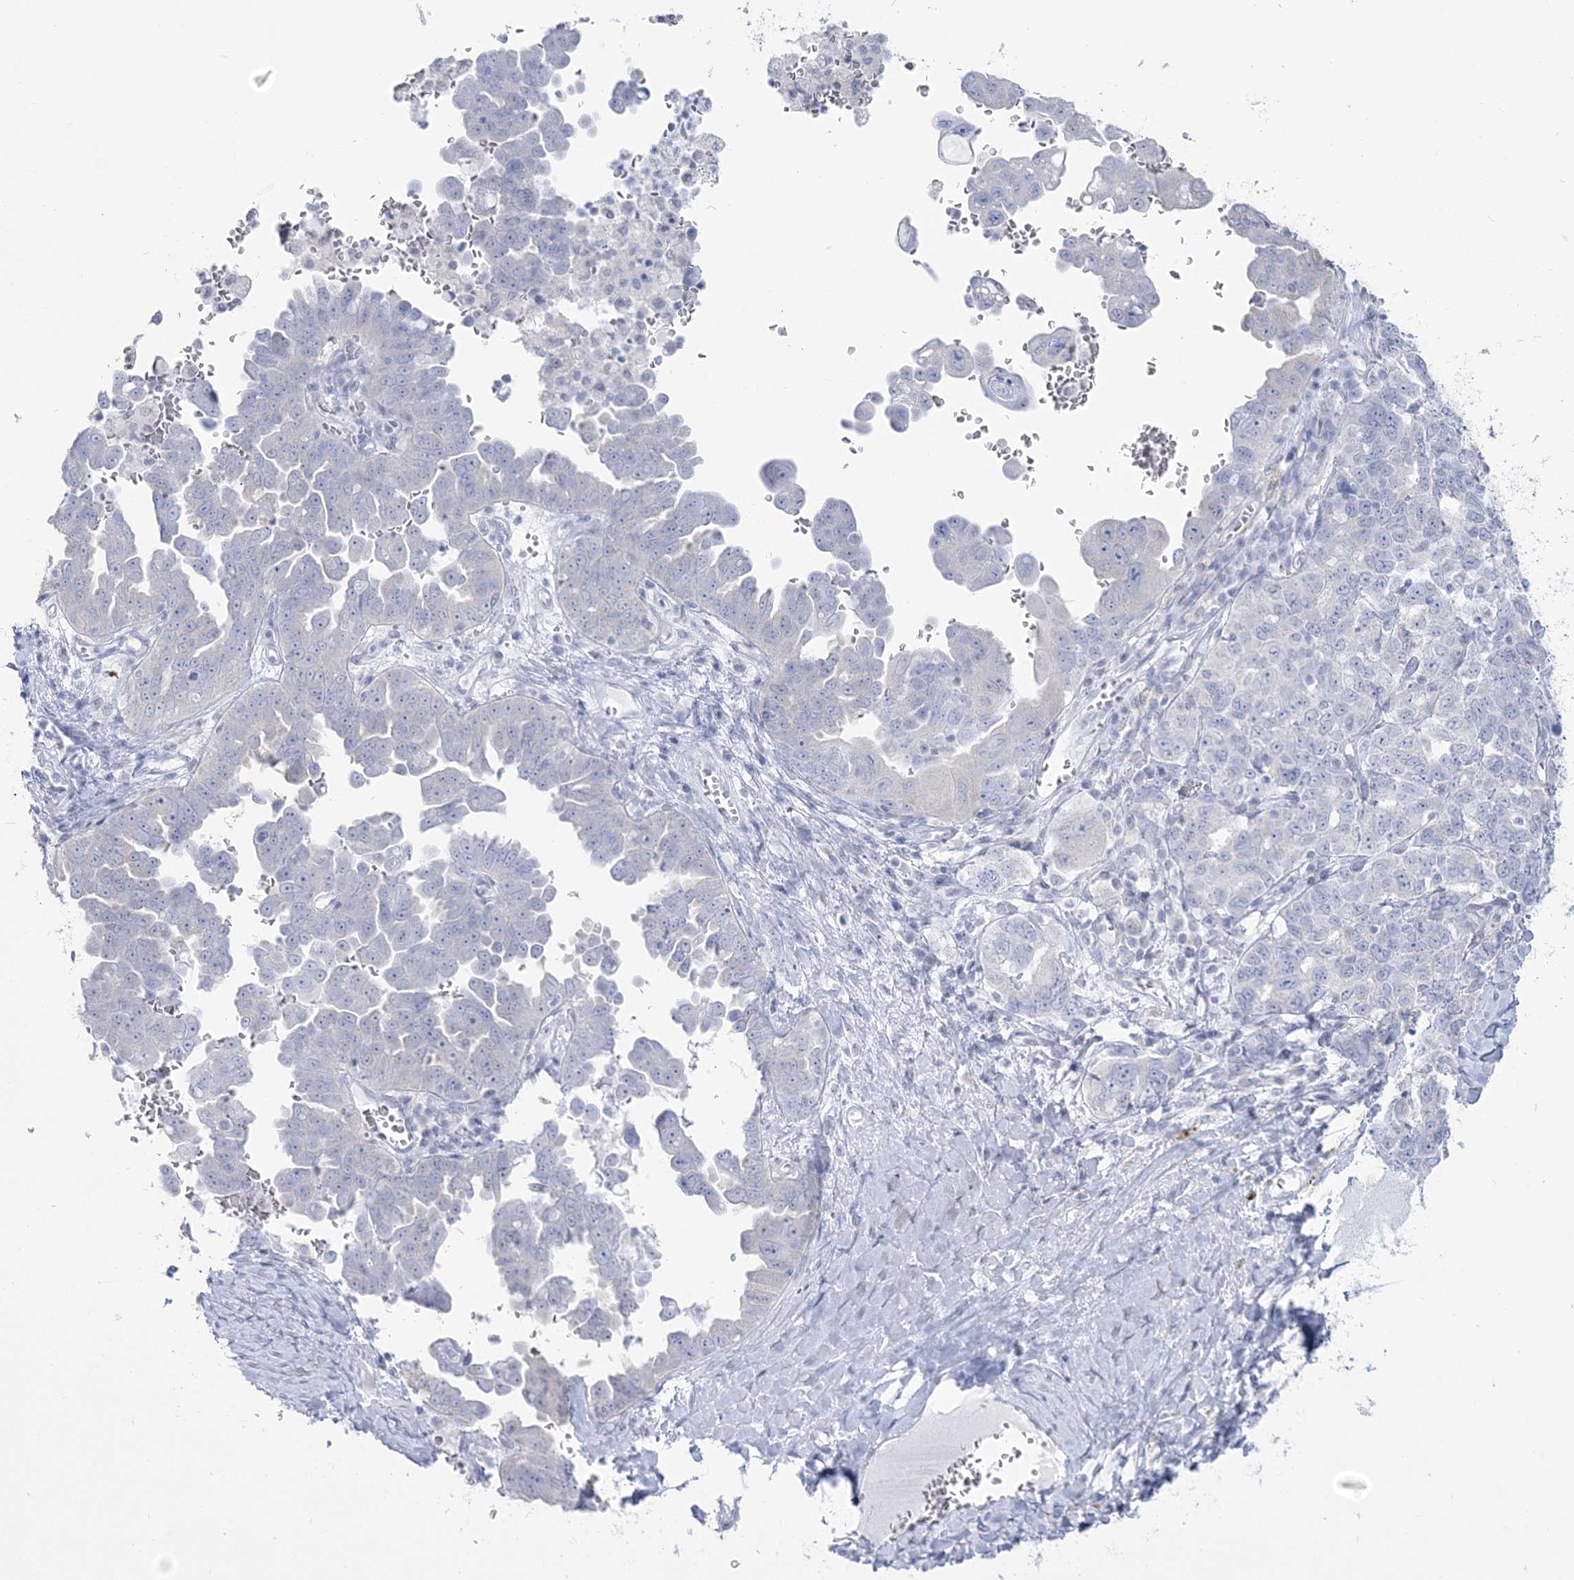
{"staining": {"intensity": "negative", "quantity": "none", "location": "none"}, "tissue": "ovarian cancer", "cell_type": "Tumor cells", "image_type": "cancer", "snomed": [{"axis": "morphology", "description": "Carcinoma, endometroid"}, {"axis": "topography", "description": "Ovary"}], "caption": "Ovarian cancer was stained to show a protein in brown. There is no significant staining in tumor cells. The staining was performed using DAB (3,3'-diaminobenzidine) to visualize the protein expression in brown, while the nuclei were stained in blue with hematoxylin (Magnification: 20x).", "gene": "ZNF843", "patient": {"sex": "female", "age": 62}}